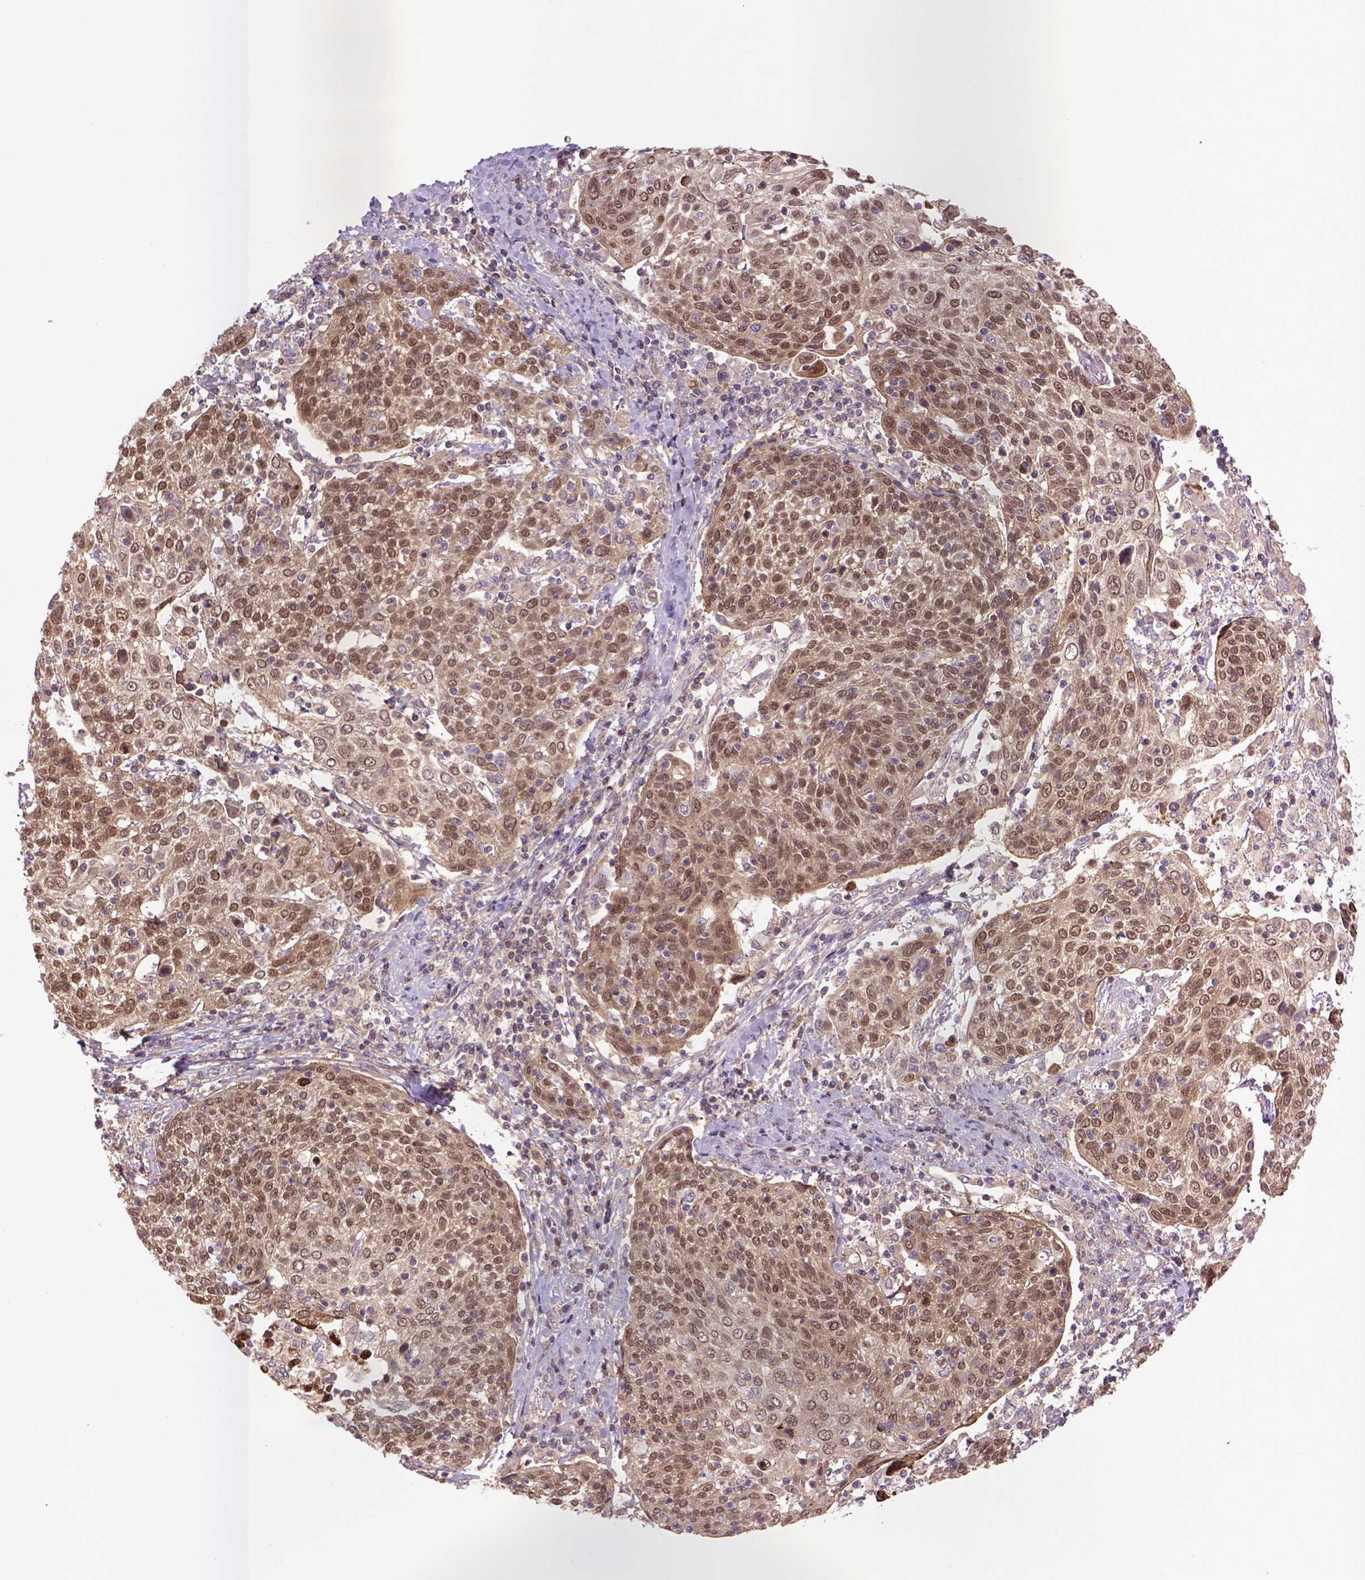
{"staining": {"intensity": "moderate", "quantity": ">75%", "location": "cytoplasmic/membranous,nuclear"}, "tissue": "cervical cancer", "cell_type": "Tumor cells", "image_type": "cancer", "snomed": [{"axis": "morphology", "description": "Squamous cell carcinoma, NOS"}, {"axis": "topography", "description": "Cervix"}], "caption": "Protein expression analysis of human squamous cell carcinoma (cervical) reveals moderate cytoplasmic/membranous and nuclear positivity in approximately >75% of tumor cells.", "gene": "HSPBP1", "patient": {"sex": "female", "age": 61}}